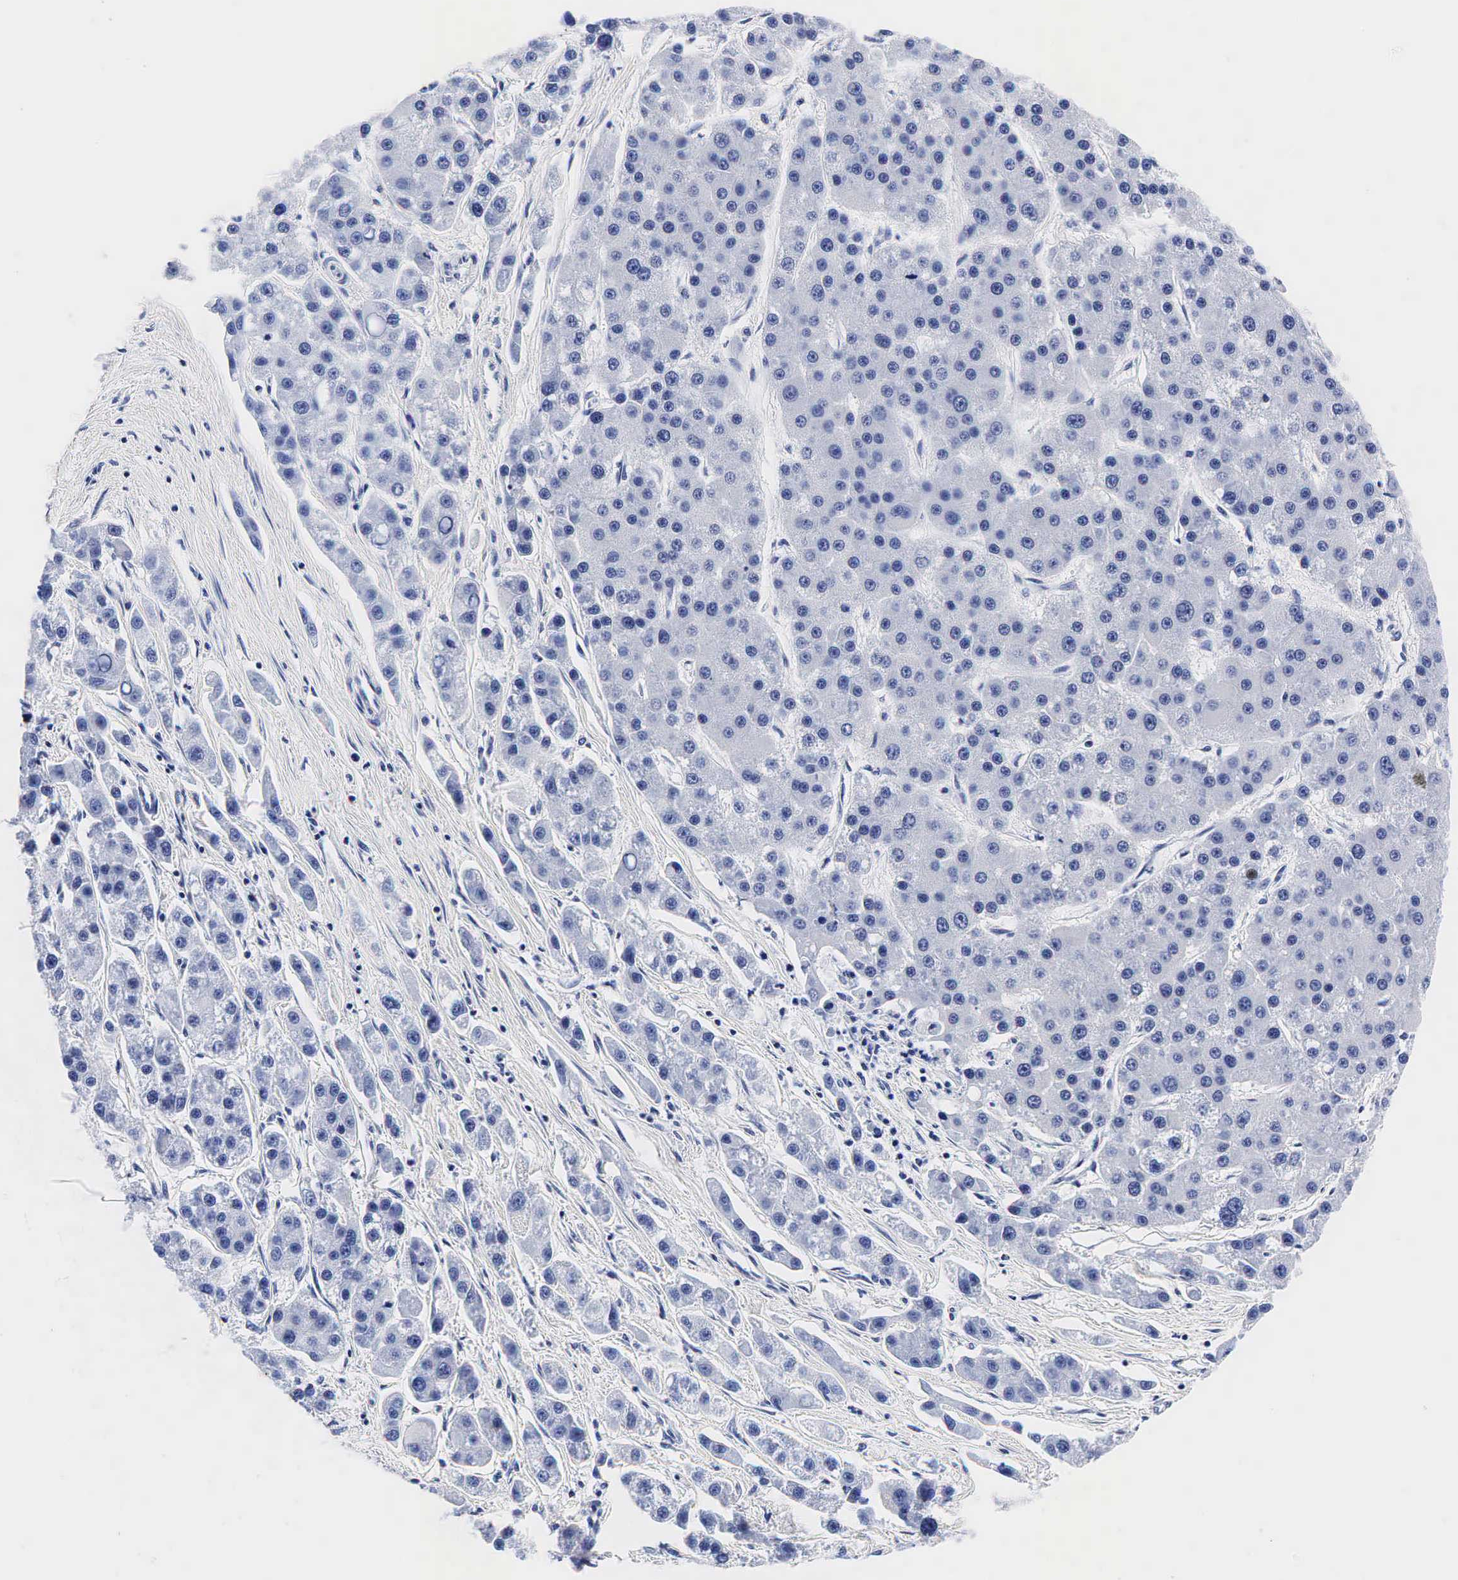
{"staining": {"intensity": "negative", "quantity": "none", "location": "none"}, "tissue": "liver cancer", "cell_type": "Tumor cells", "image_type": "cancer", "snomed": [{"axis": "morphology", "description": "Carcinoma, Hepatocellular, NOS"}, {"axis": "topography", "description": "Liver"}], "caption": "The photomicrograph exhibits no staining of tumor cells in liver hepatocellular carcinoma.", "gene": "TG", "patient": {"sex": "female", "age": 85}}